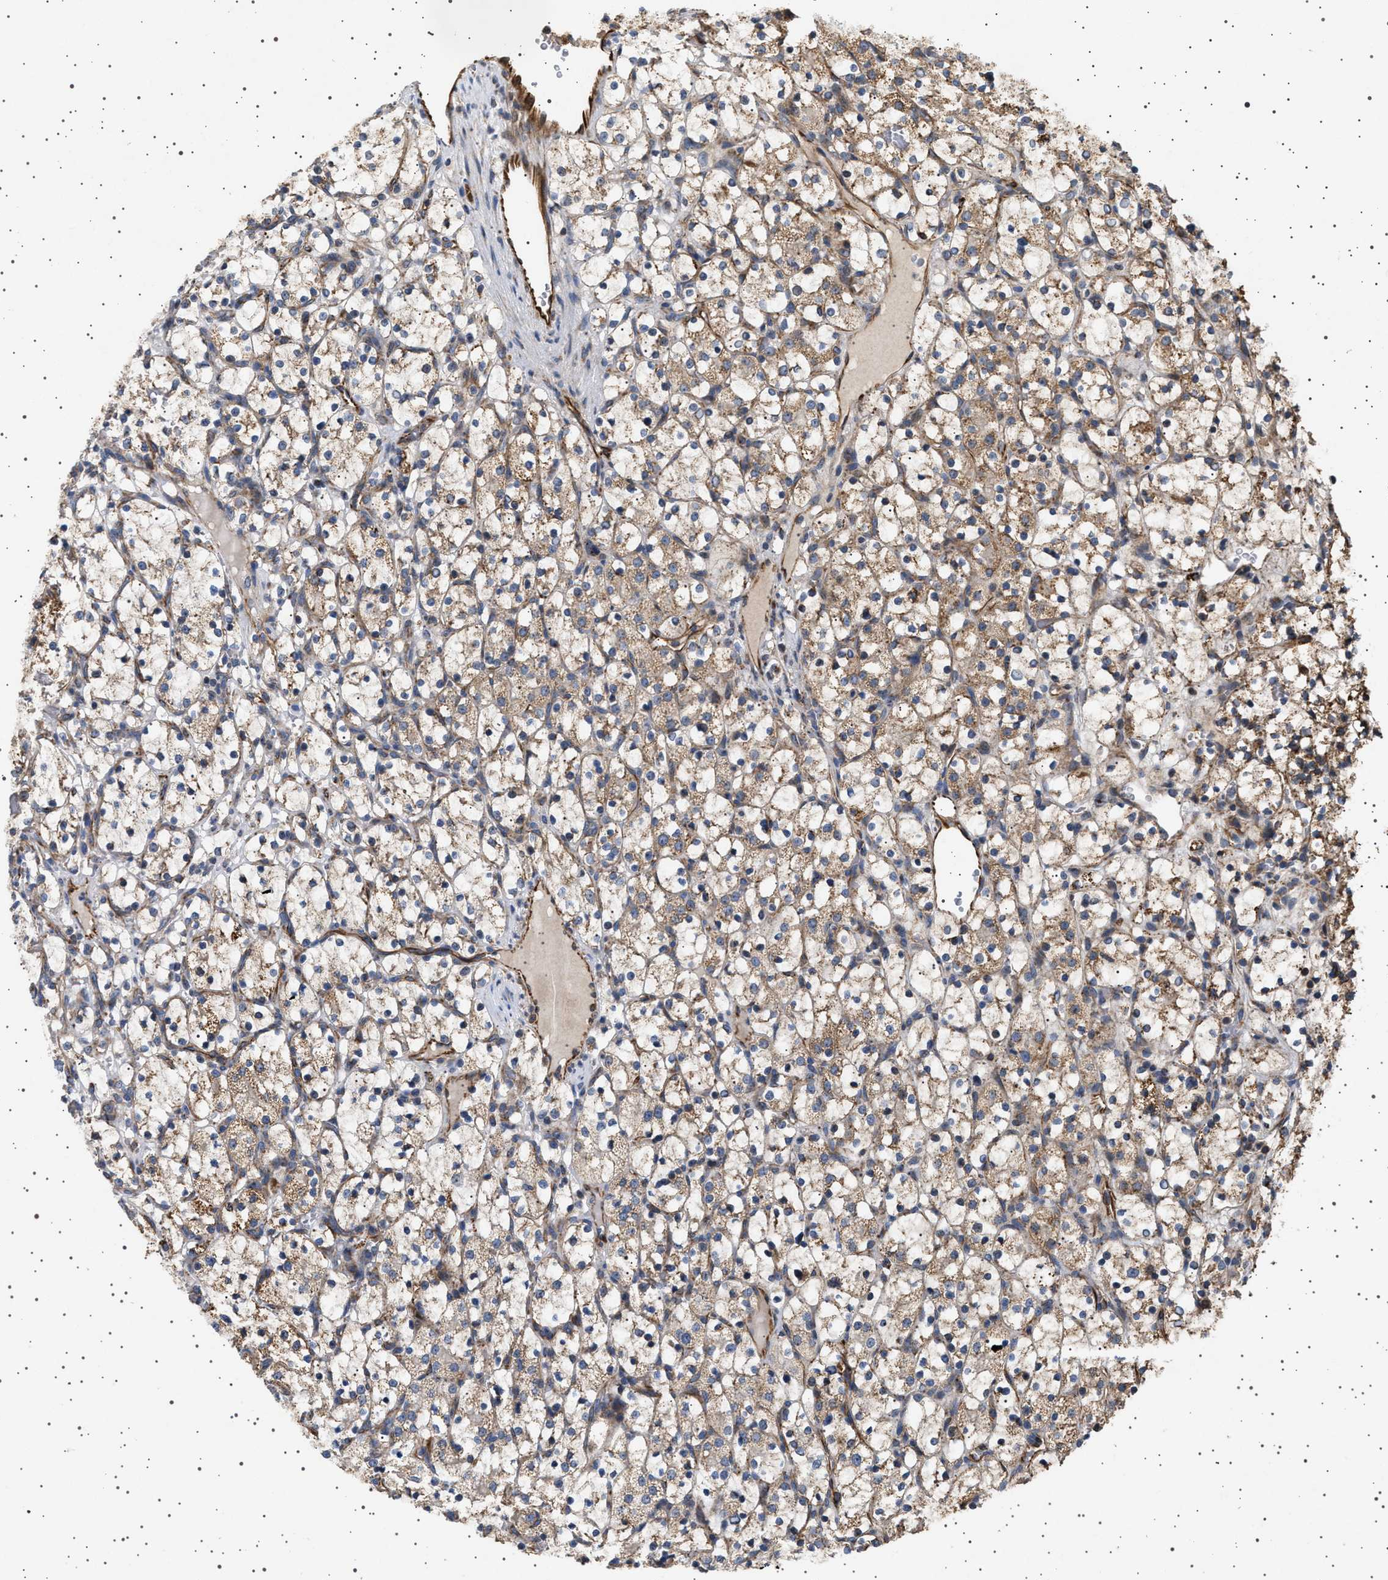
{"staining": {"intensity": "moderate", "quantity": ">75%", "location": "cytoplasmic/membranous"}, "tissue": "renal cancer", "cell_type": "Tumor cells", "image_type": "cancer", "snomed": [{"axis": "morphology", "description": "Adenocarcinoma, NOS"}, {"axis": "topography", "description": "Kidney"}], "caption": "Protein expression analysis of renal cancer exhibits moderate cytoplasmic/membranous staining in approximately >75% of tumor cells. The protein of interest is stained brown, and the nuclei are stained in blue (DAB IHC with brightfield microscopy, high magnification).", "gene": "TRUB2", "patient": {"sex": "female", "age": 69}}